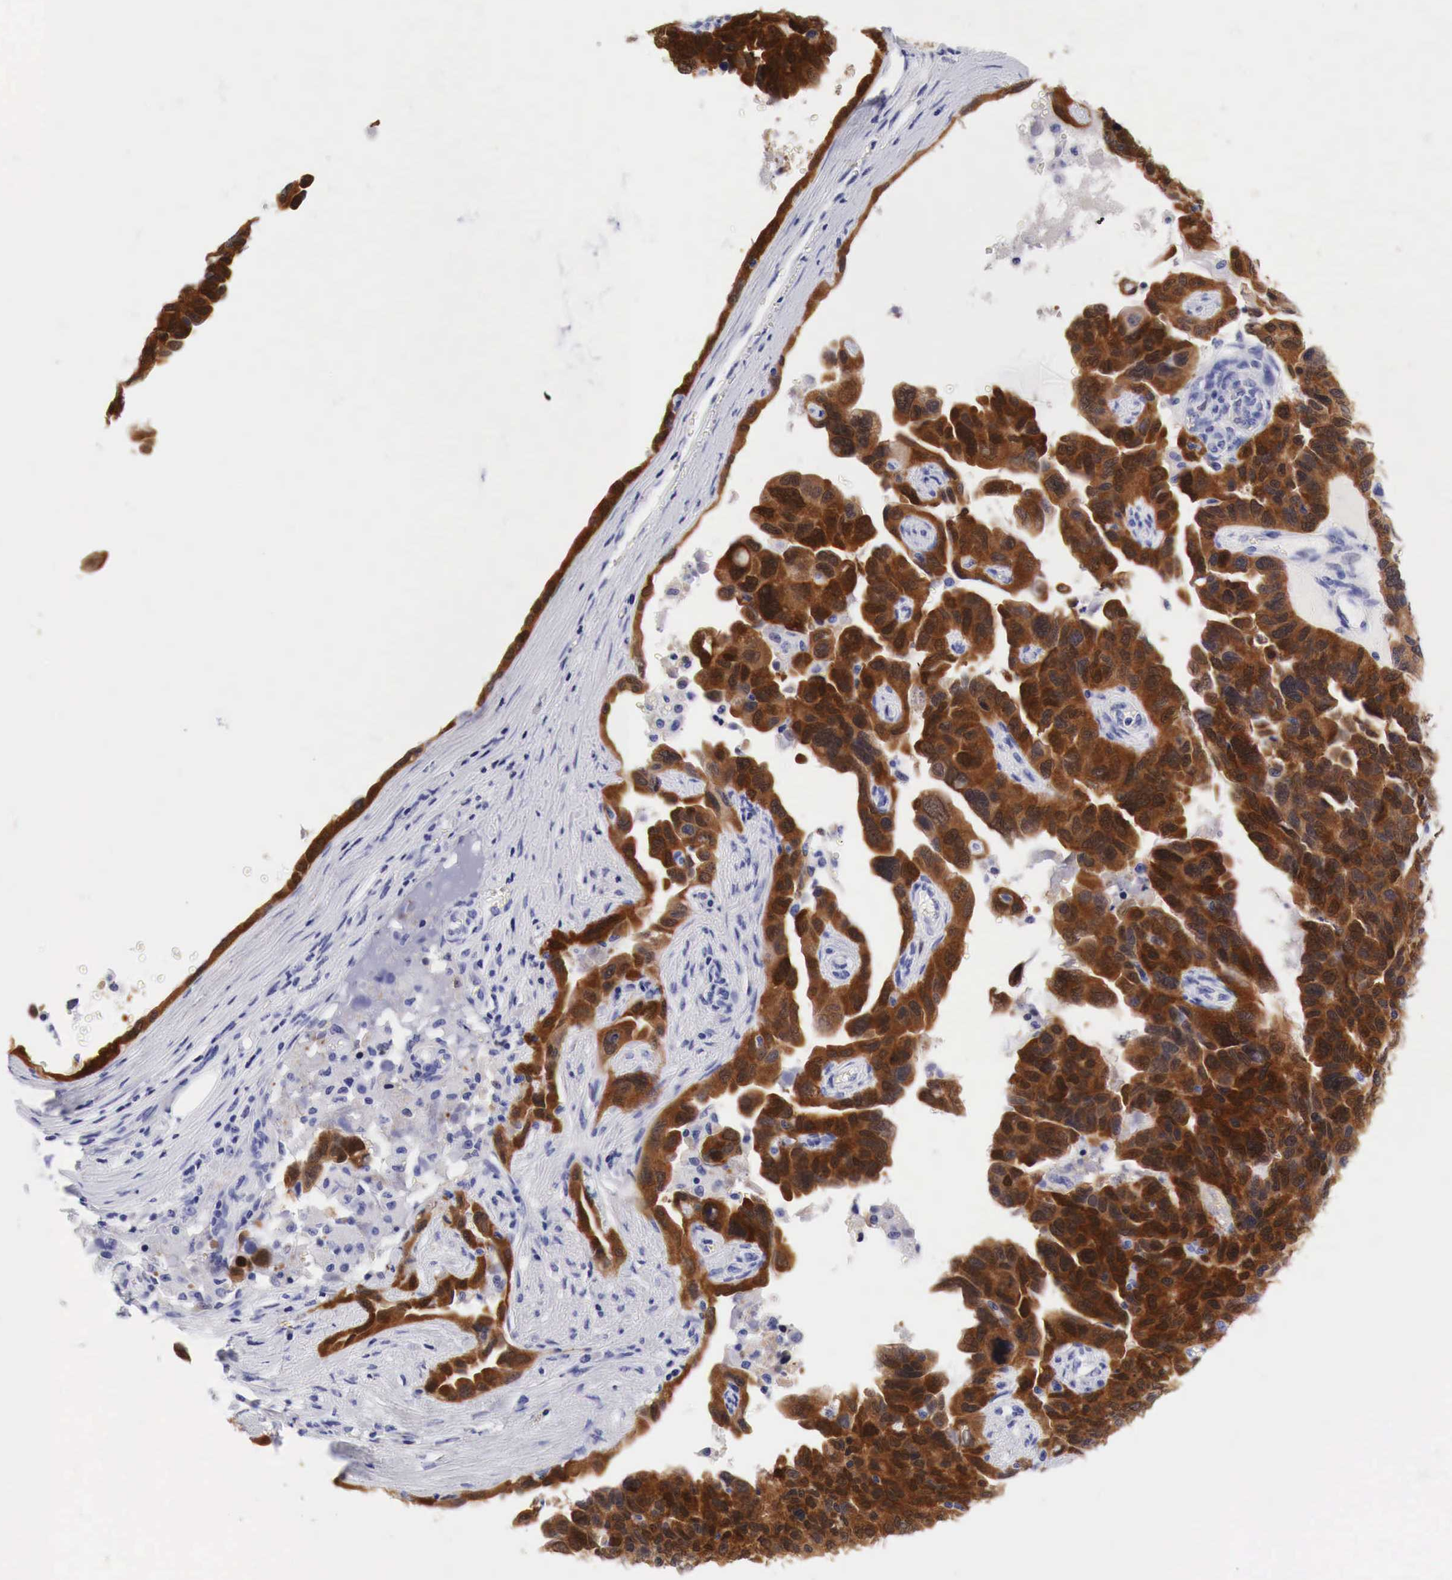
{"staining": {"intensity": "strong", "quantity": ">75%", "location": "cytoplasmic/membranous"}, "tissue": "ovarian cancer", "cell_type": "Tumor cells", "image_type": "cancer", "snomed": [{"axis": "morphology", "description": "Cystadenocarcinoma, serous, NOS"}, {"axis": "topography", "description": "Ovary"}], "caption": "The image reveals staining of ovarian cancer, revealing strong cytoplasmic/membranous protein expression (brown color) within tumor cells.", "gene": "CDKN2A", "patient": {"sex": "female", "age": 64}}